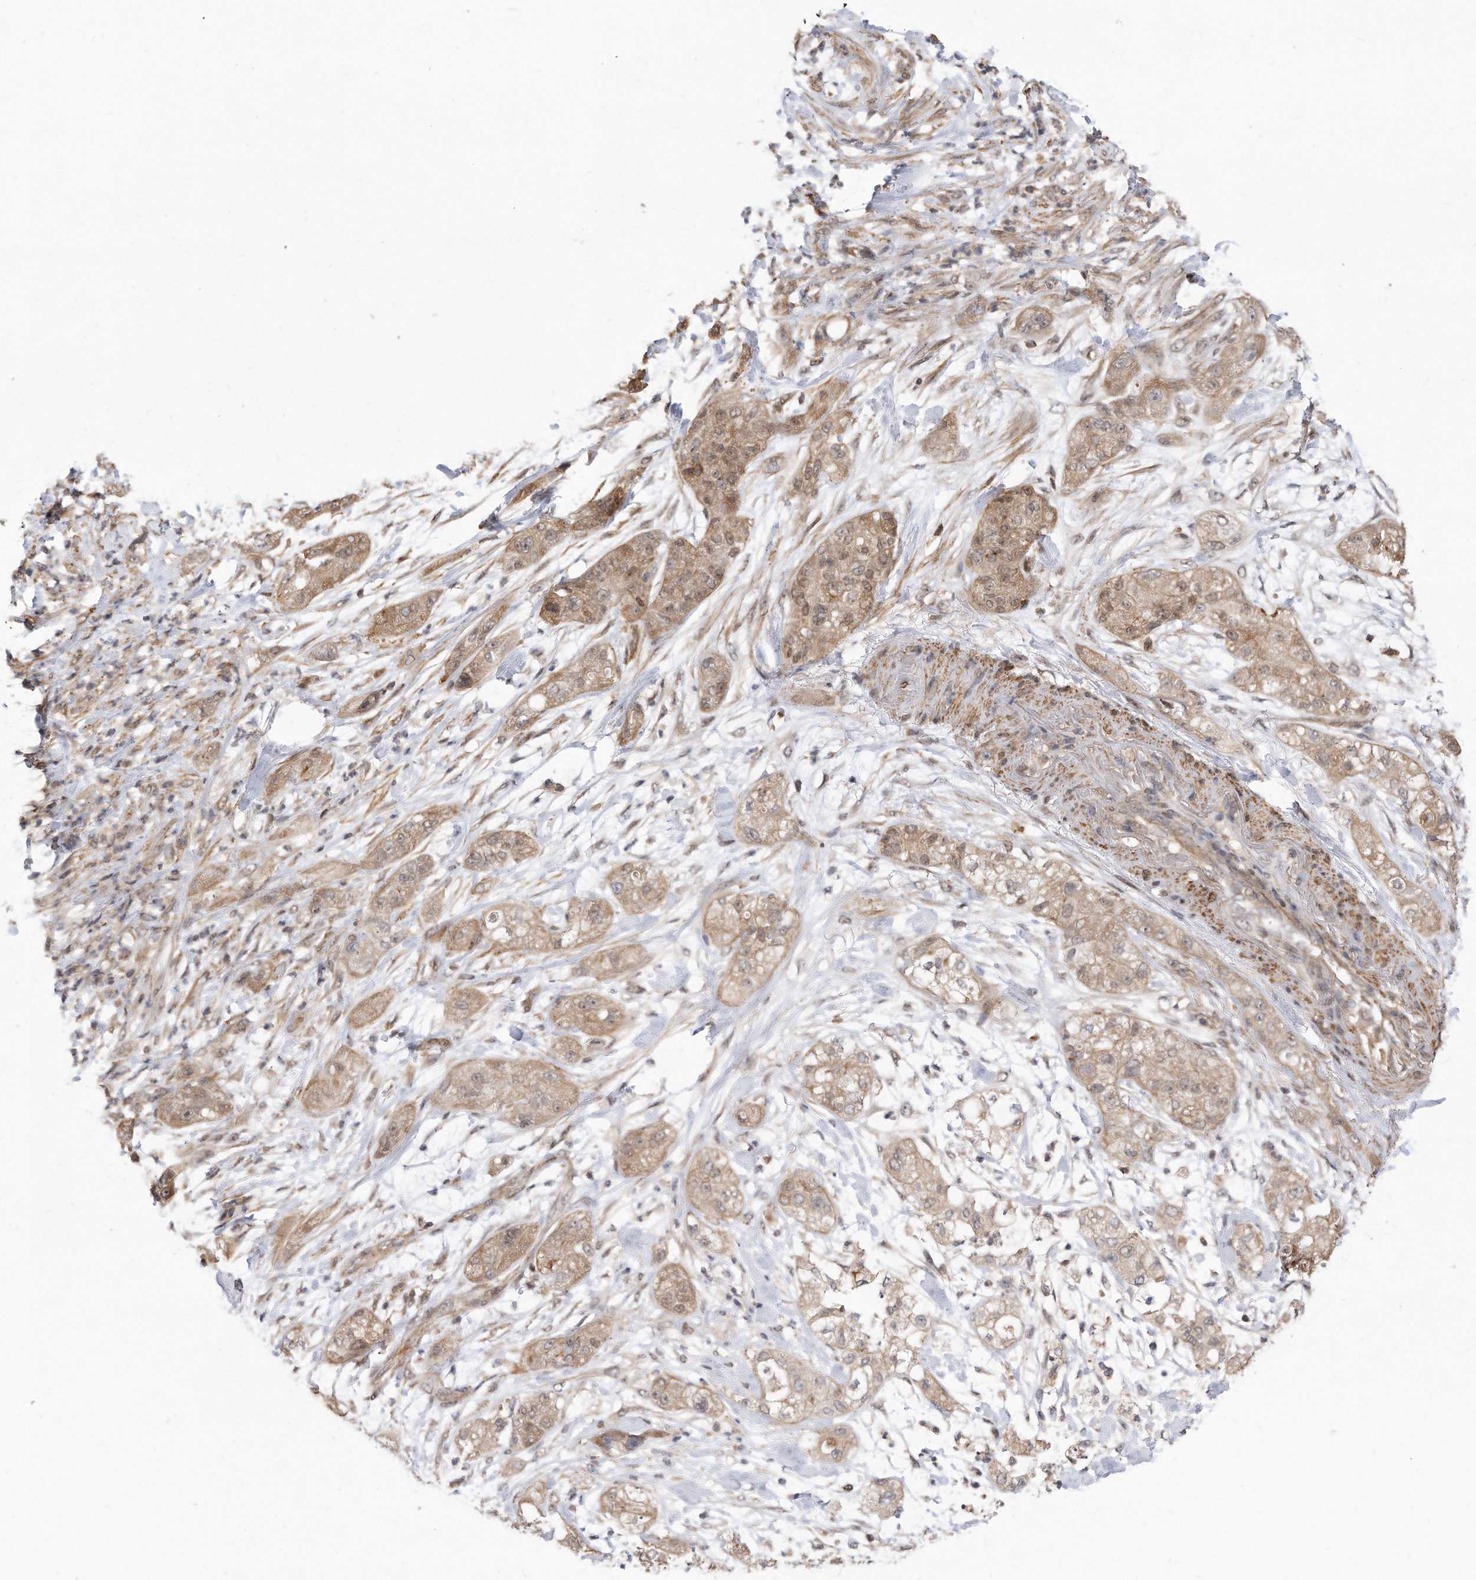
{"staining": {"intensity": "moderate", "quantity": ">75%", "location": "cytoplasmic/membranous,nuclear"}, "tissue": "pancreatic cancer", "cell_type": "Tumor cells", "image_type": "cancer", "snomed": [{"axis": "morphology", "description": "Adenocarcinoma, NOS"}, {"axis": "topography", "description": "Pancreas"}], "caption": "Immunohistochemical staining of human adenocarcinoma (pancreatic) displays medium levels of moderate cytoplasmic/membranous and nuclear protein staining in approximately >75% of tumor cells.", "gene": "TCP1", "patient": {"sex": "female", "age": 78}}